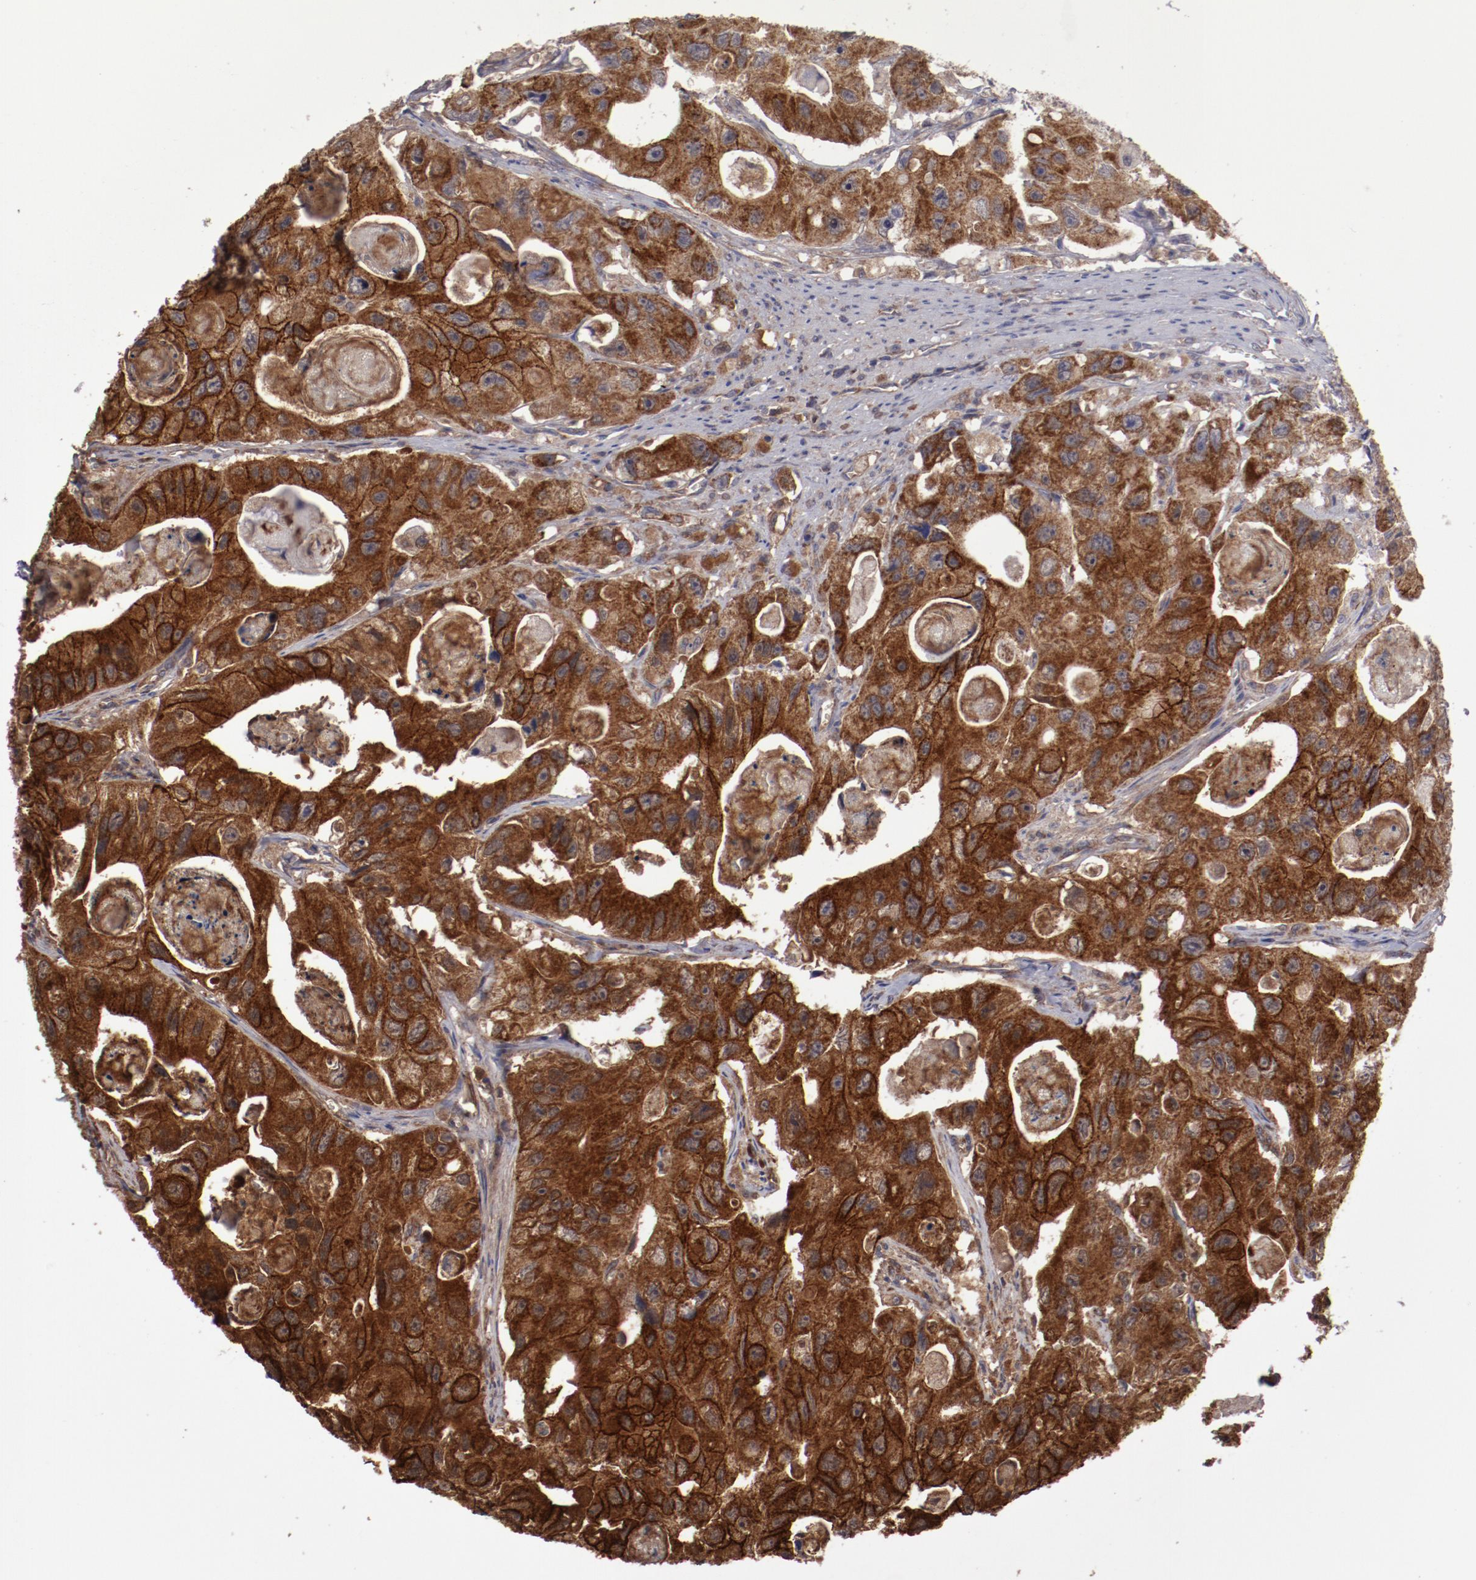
{"staining": {"intensity": "strong", "quantity": ">75%", "location": "cytoplasmic/membranous"}, "tissue": "colorectal cancer", "cell_type": "Tumor cells", "image_type": "cancer", "snomed": [{"axis": "morphology", "description": "Adenocarcinoma, NOS"}, {"axis": "topography", "description": "Colon"}], "caption": "Immunohistochemical staining of human colorectal cancer displays strong cytoplasmic/membranous protein staining in about >75% of tumor cells. Using DAB (3,3'-diaminobenzidine) (brown) and hematoxylin (blue) stains, captured at high magnification using brightfield microscopy.", "gene": "RPS6KA6", "patient": {"sex": "female", "age": 46}}